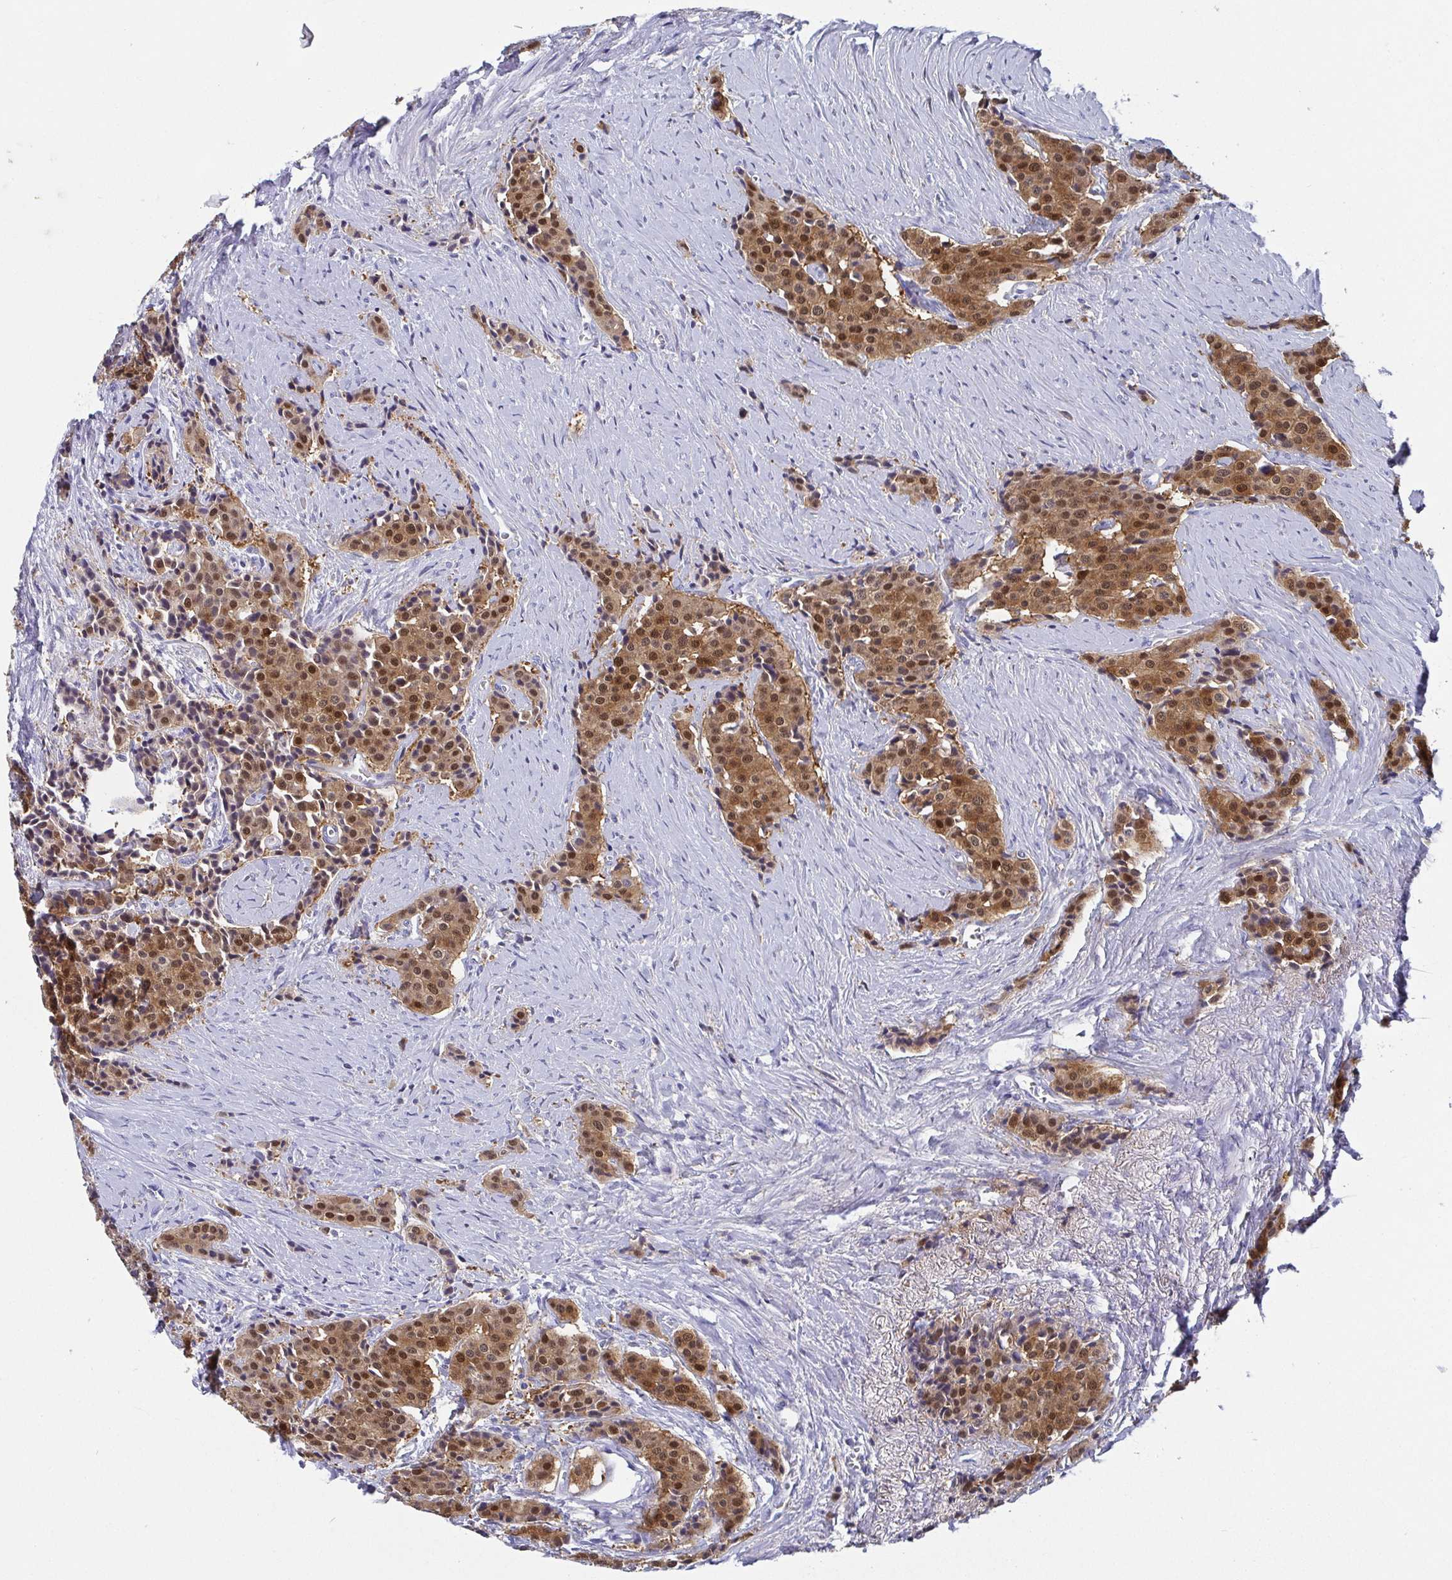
{"staining": {"intensity": "moderate", "quantity": ">75%", "location": "cytoplasmic/membranous,nuclear"}, "tissue": "carcinoid", "cell_type": "Tumor cells", "image_type": "cancer", "snomed": [{"axis": "morphology", "description": "Carcinoid, malignant, NOS"}, {"axis": "topography", "description": "Small intestine"}], "caption": "Immunohistochemistry (DAB (3,3'-diaminobenzidine)) staining of carcinoid (malignant) demonstrates moderate cytoplasmic/membranous and nuclear protein expression in about >75% of tumor cells.", "gene": "SCGN", "patient": {"sex": "male", "age": 73}}